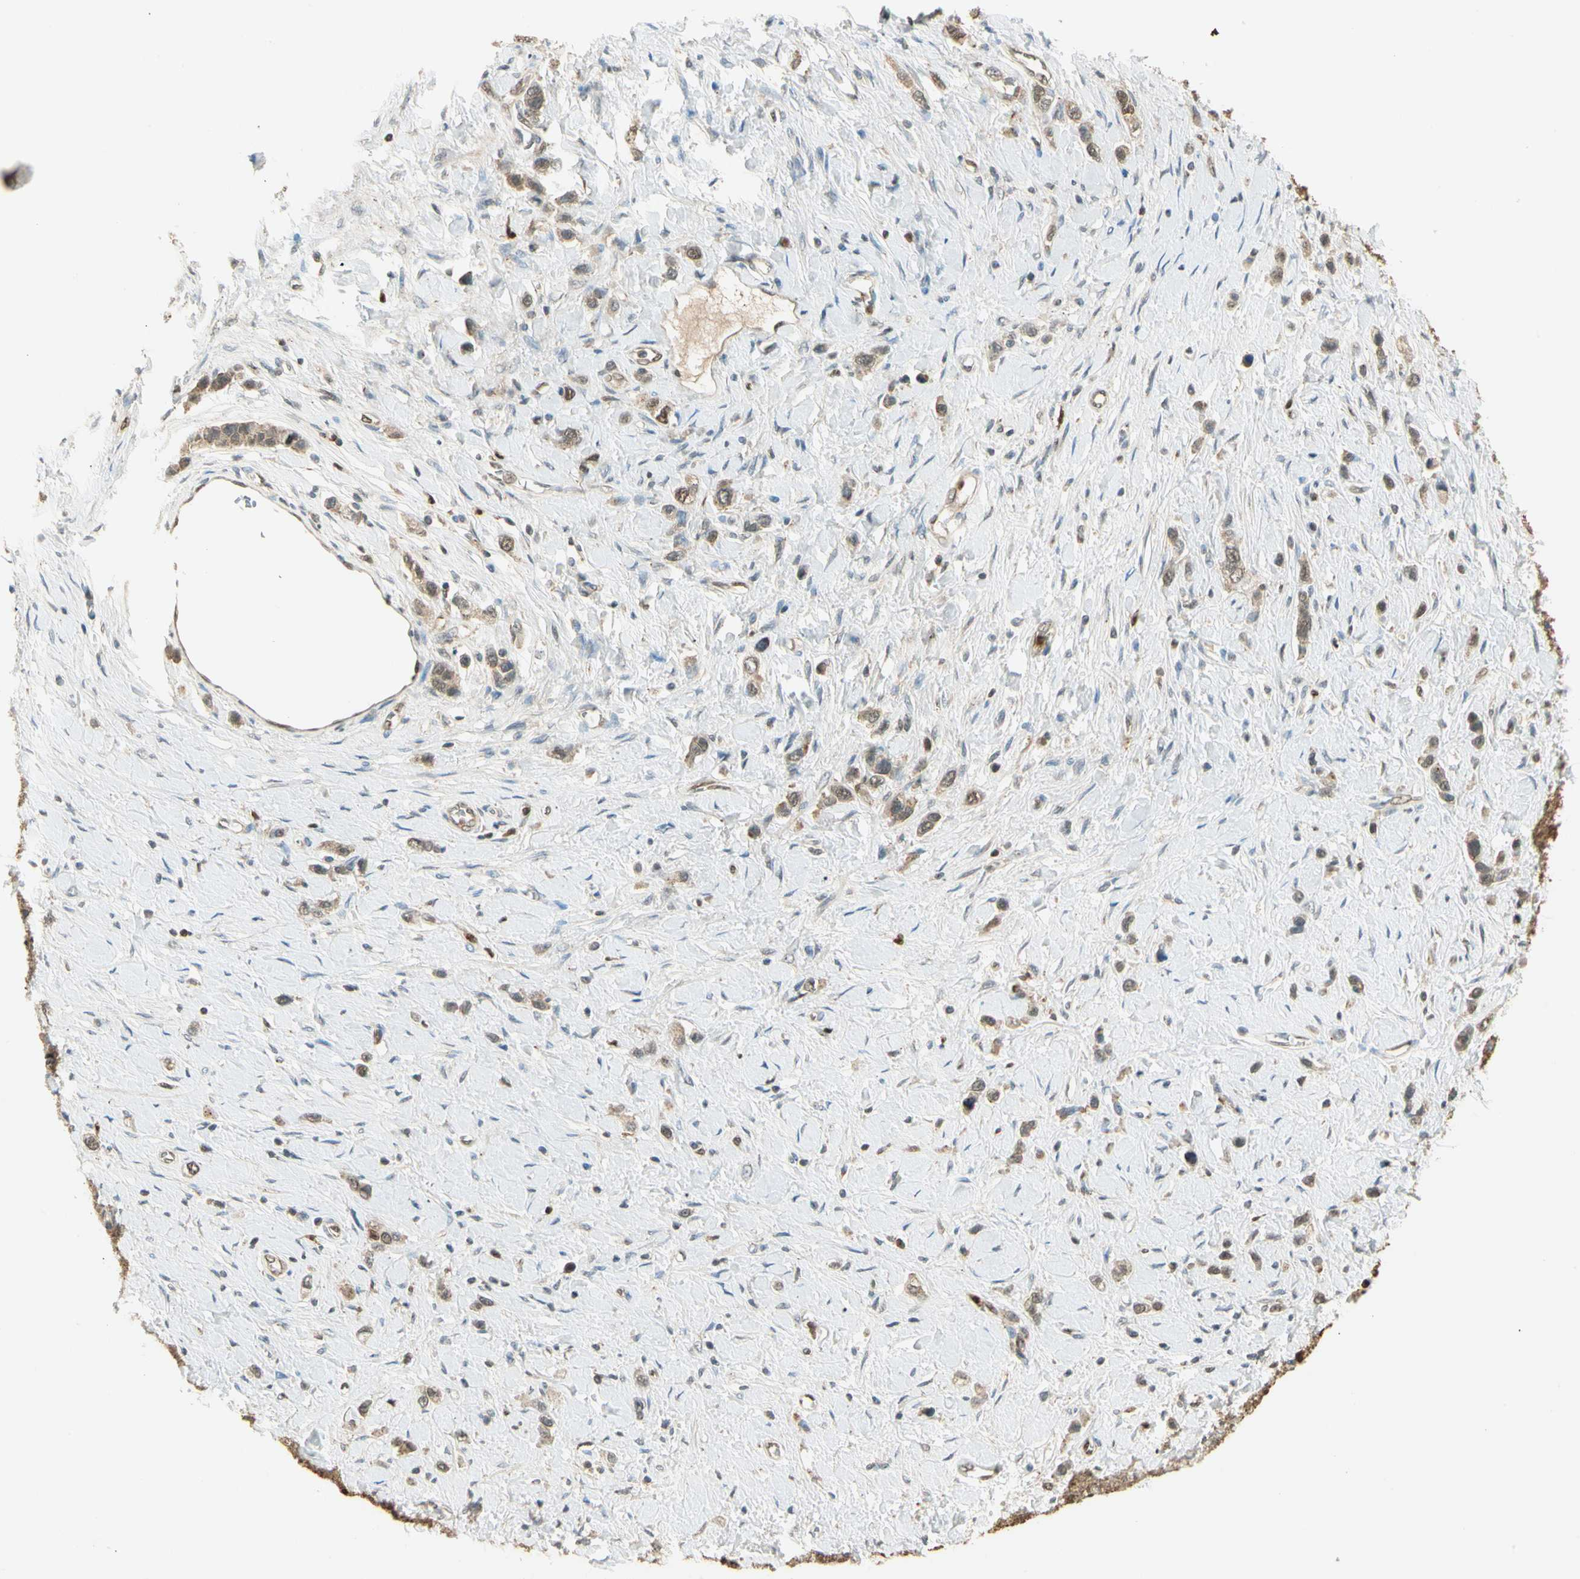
{"staining": {"intensity": "weak", "quantity": ">75%", "location": "cytoplasmic/membranous,nuclear"}, "tissue": "stomach cancer", "cell_type": "Tumor cells", "image_type": "cancer", "snomed": [{"axis": "morphology", "description": "Normal tissue, NOS"}, {"axis": "morphology", "description": "Adenocarcinoma, NOS"}, {"axis": "topography", "description": "Stomach, upper"}, {"axis": "topography", "description": "Stomach"}], "caption": "There is low levels of weak cytoplasmic/membranous and nuclear staining in tumor cells of stomach adenocarcinoma, as demonstrated by immunohistochemical staining (brown color).", "gene": "LTA4H", "patient": {"sex": "female", "age": 65}}